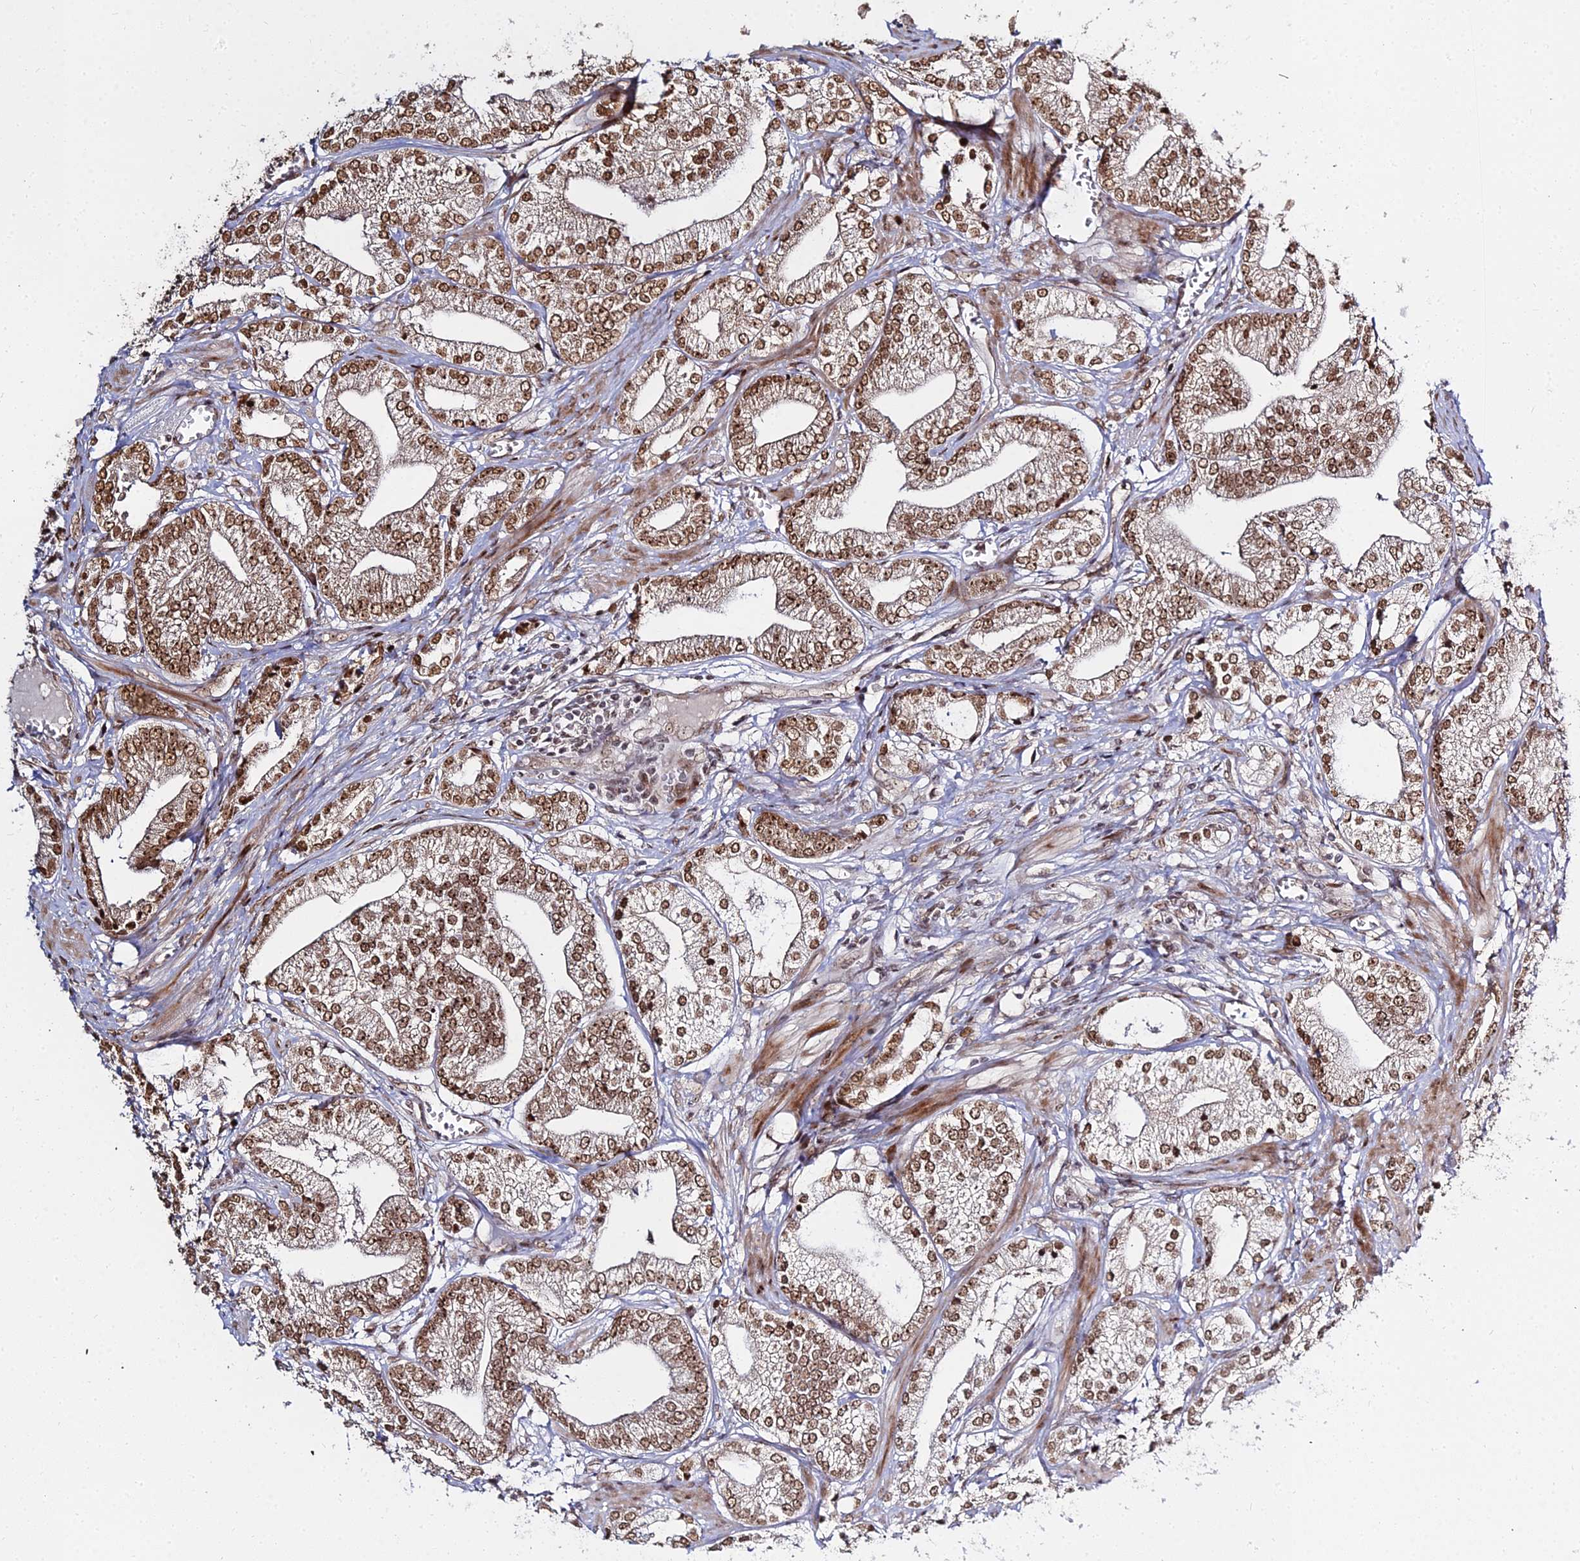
{"staining": {"intensity": "moderate", "quantity": ">75%", "location": "nuclear"}, "tissue": "prostate cancer", "cell_type": "Tumor cells", "image_type": "cancer", "snomed": [{"axis": "morphology", "description": "Adenocarcinoma, High grade"}, {"axis": "topography", "description": "Prostate"}], "caption": "IHC histopathology image of prostate high-grade adenocarcinoma stained for a protein (brown), which demonstrates medium levels of moderate nuclear staining in about >75% of tumor cells.", "gene": "ABCA2", "patient": {"sex": "male", "age": 50}}